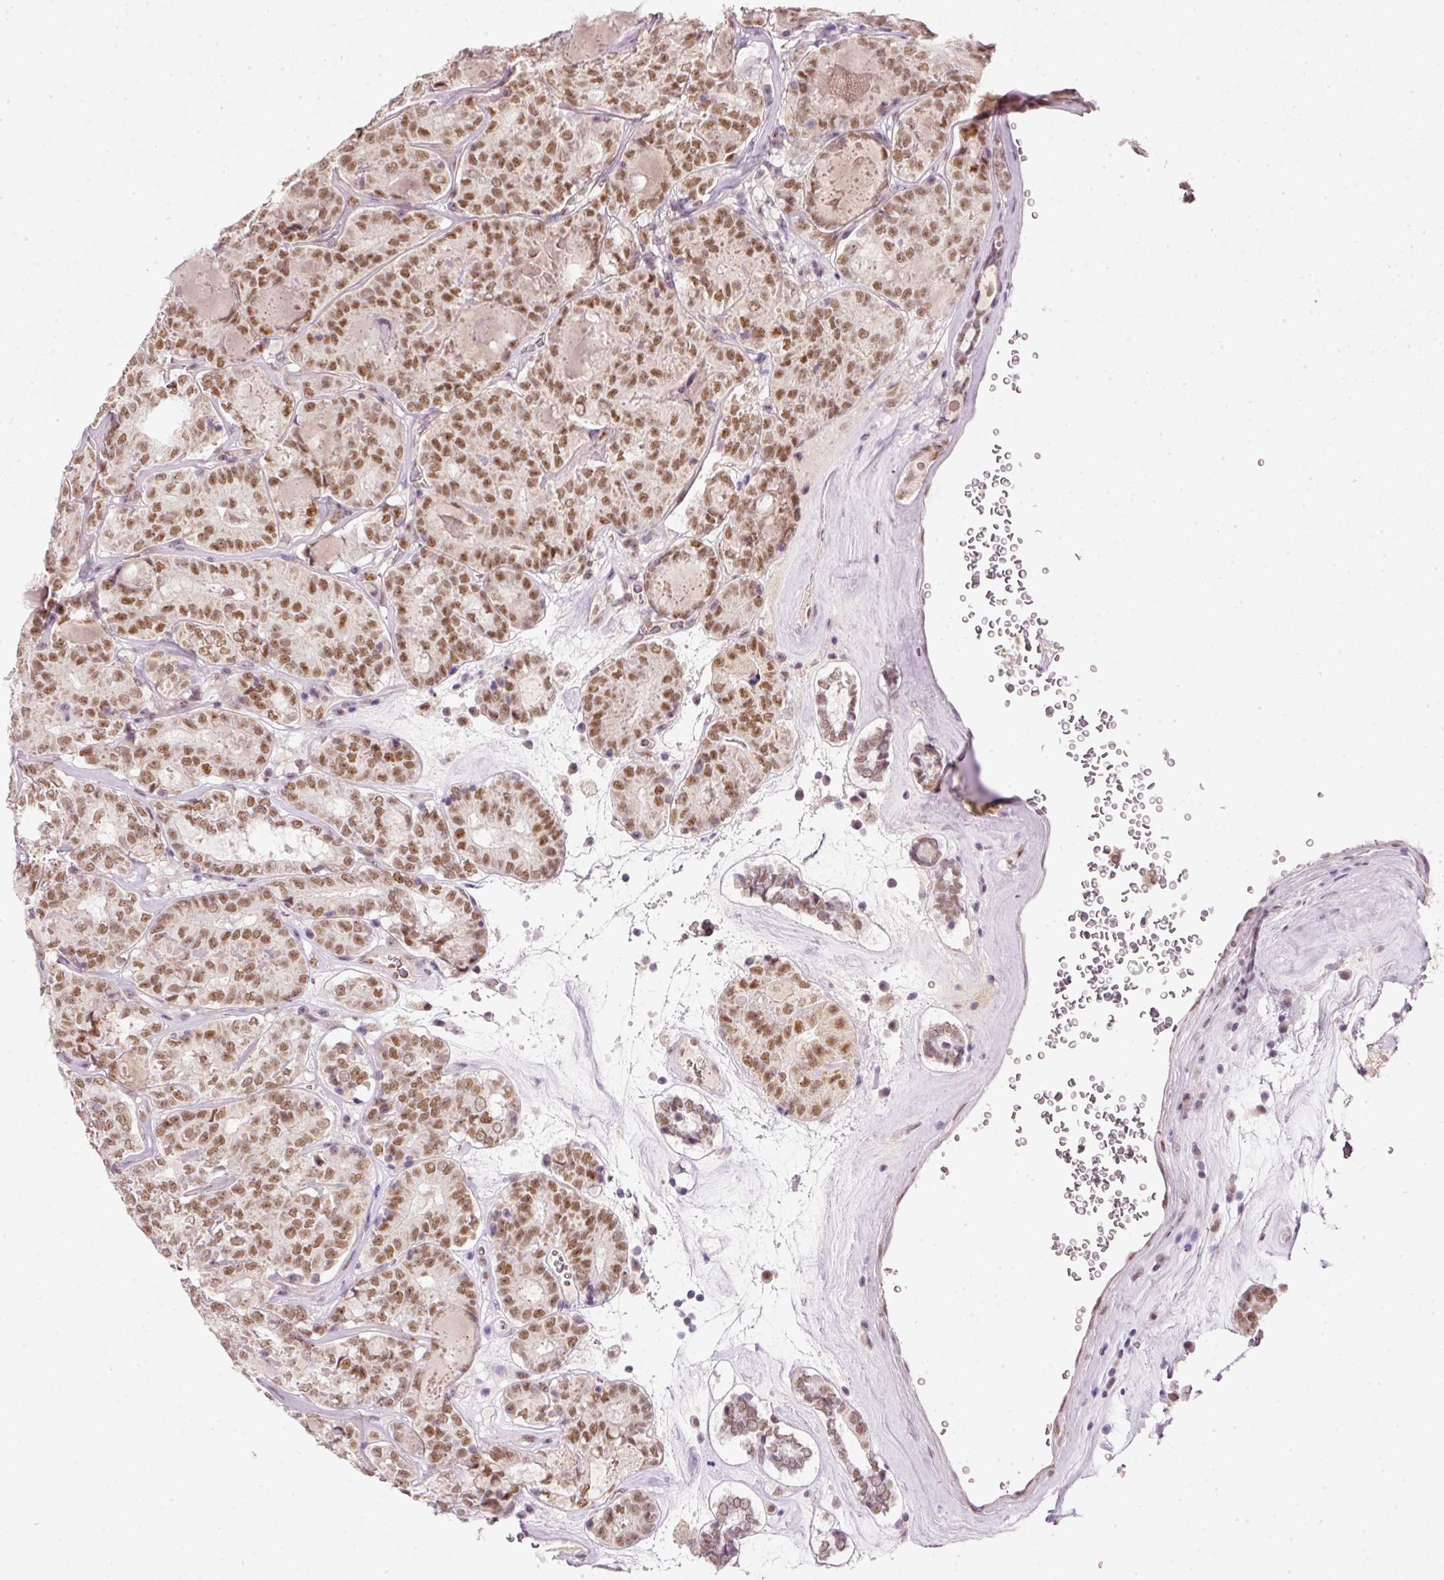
{"staining": {"intensity": "moderate", "quantity": ">75%", "location": "nuclear"}, "tissue": "thyroid cancer", "cell_type": "Tumor cells", "image_type": "cancer", "snomed": [{"axis": "morphology", "description": "Papillary adenocarcinoma, NOS"}, {"axis": "topography", "description": "Thyroid gland"}], "caption": "This photomicrograph shows immunohistochemistry staining of human thyroid cancer (papillary adenocarcinoma), with medium moderate nuclear expression in approximately >75% of tumor cells.", "gene": "FSTL3", "patient": {"sex": "female", "age": 72}}